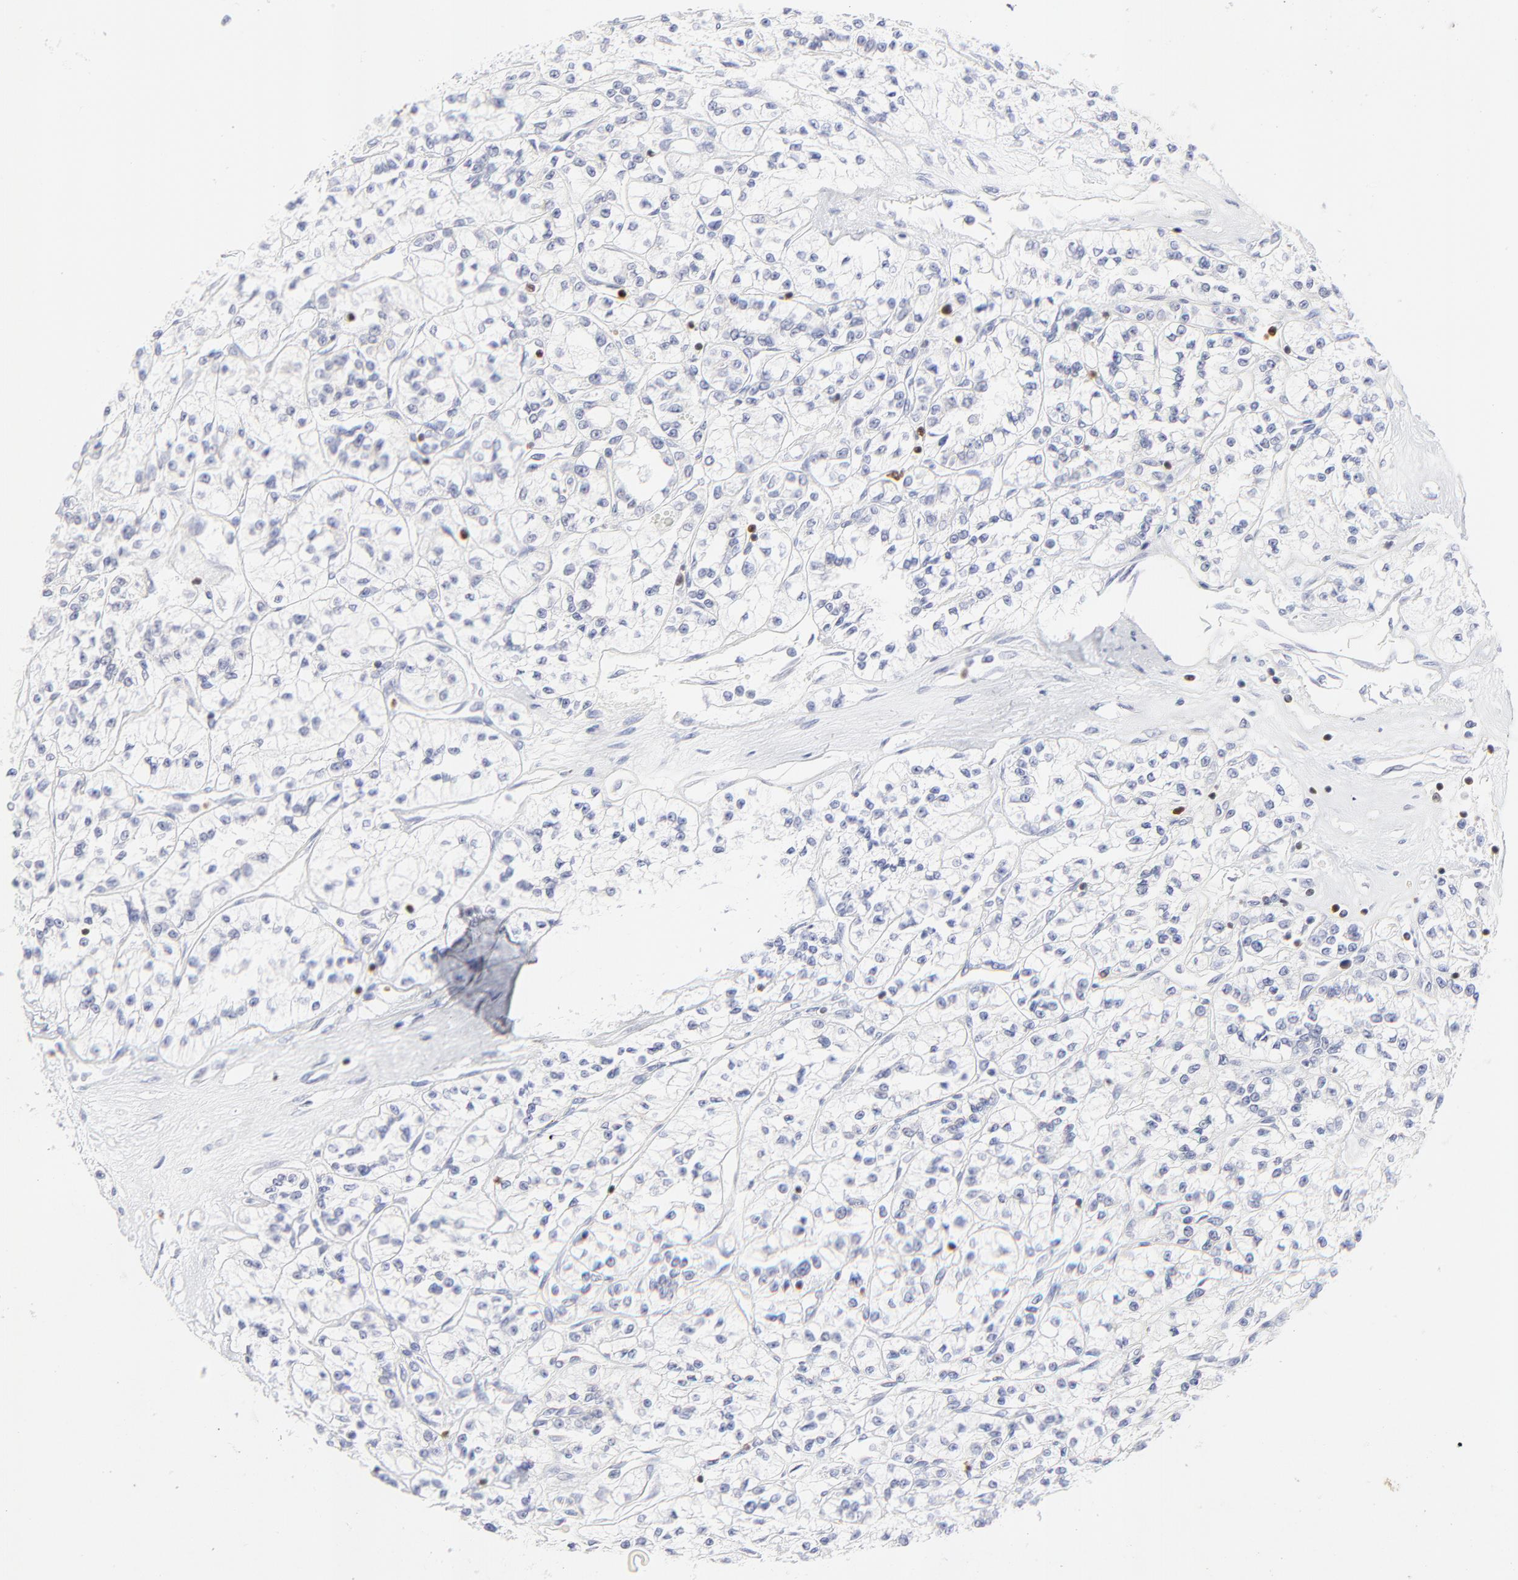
{"staining": {"intensity": "negative", "quantity": "none", "location": "none"}, "tissue": "renal cancer", "cell_type": "Tumor cells", "image_type": "cancer", "snomed": [{"axis": "morphology", "description": "Adenocarcinoma, NOS"}, {"axis": "topography", "description": "Kidney"}], "caption": "Tumor cells show no significant protein staining in renal cancer. (Stains: DAB IHC with hematoxylin counter stain, Microscopy: brightfield microscopy at high magnification).", "gene": "ZAP70", "patient": {"sex": "female", "age": 76}}